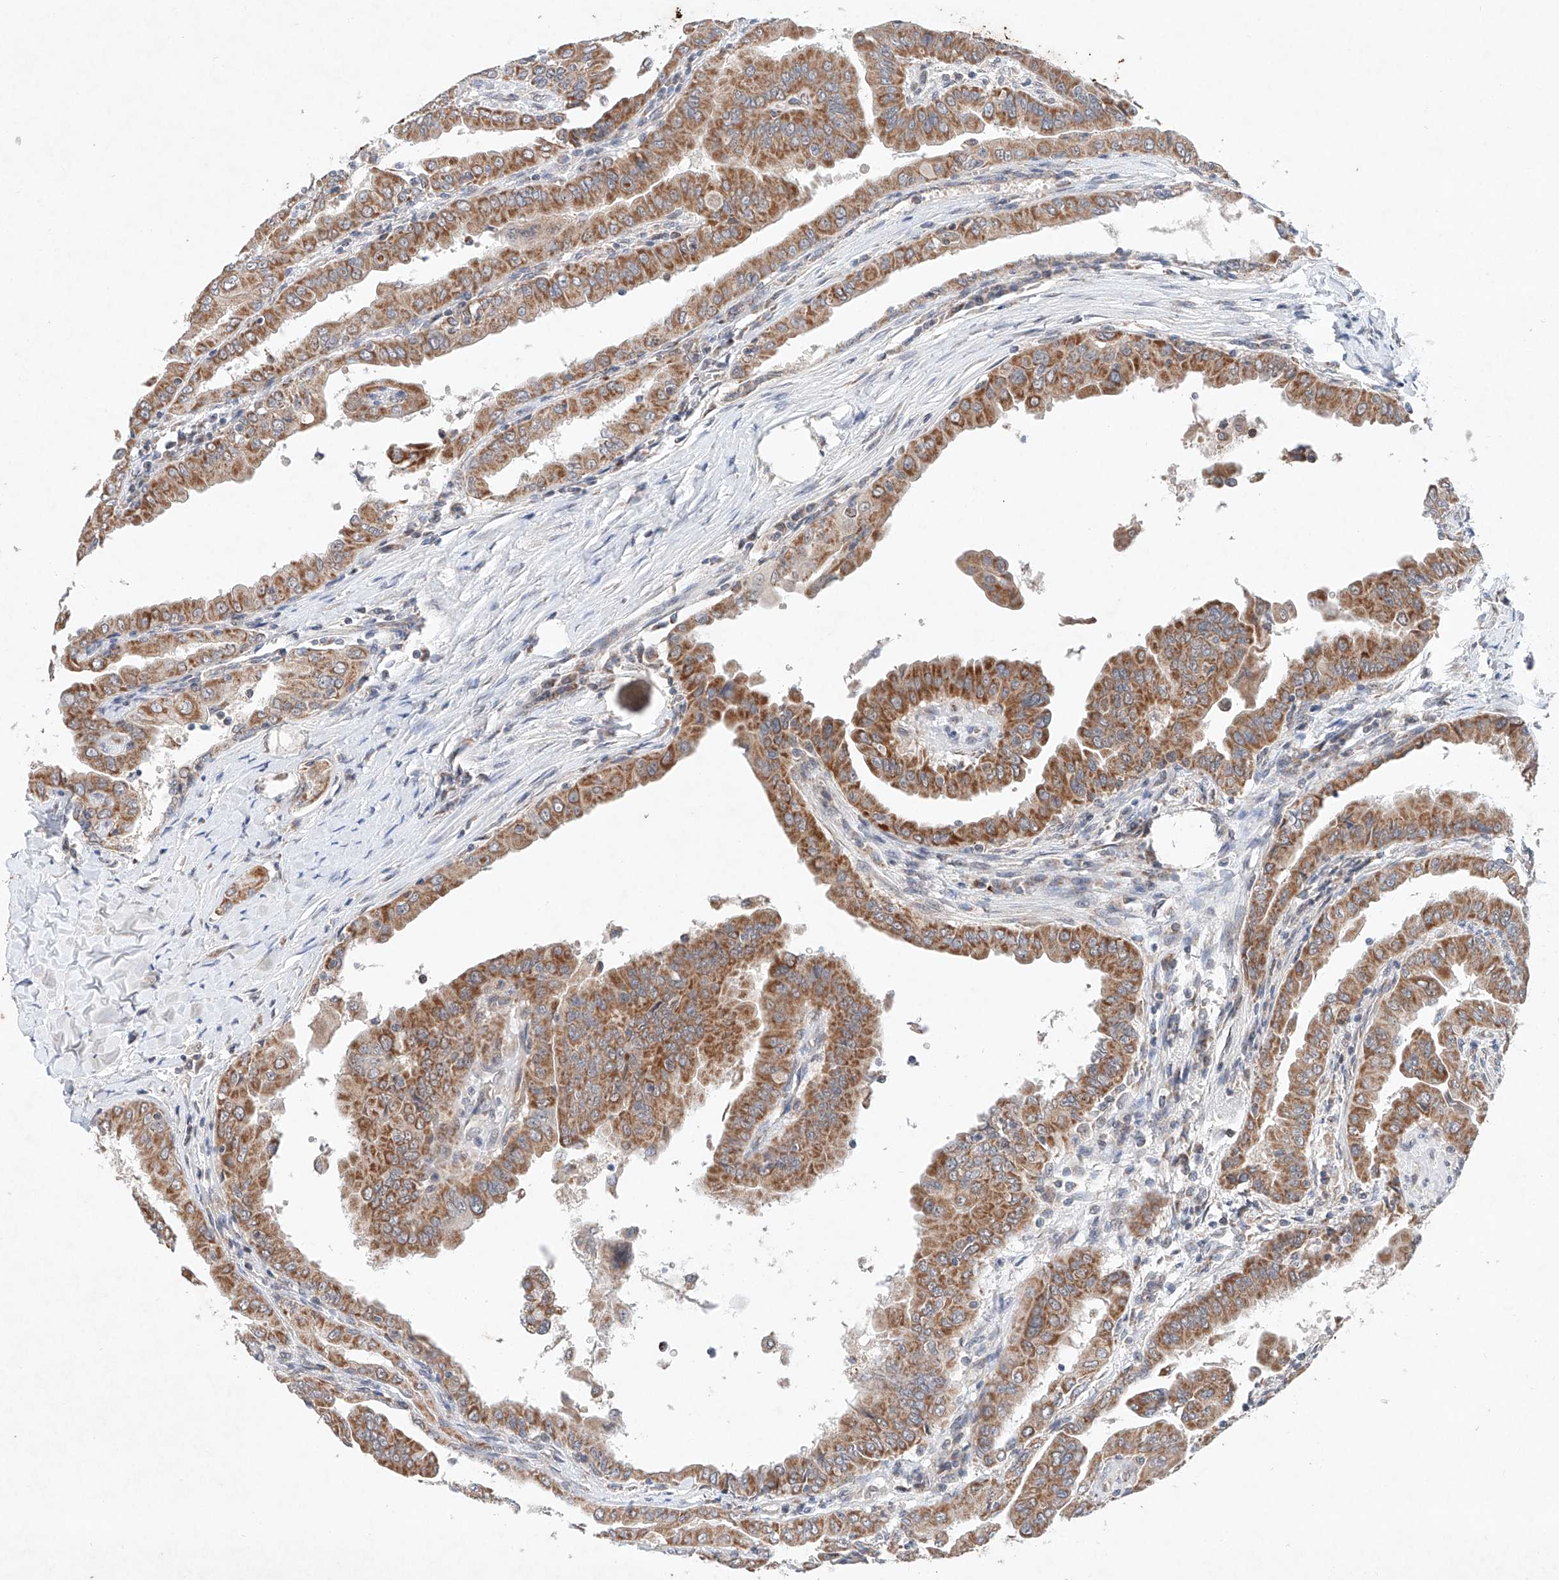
{"staining": {"intensity": "moderate", "quantity": ">75%", "location": "cytoplasmic/membranous"}, "tissue": "thyroid cancer", "cell_type": "Tumor cells", "image_type": "cancer", "snomed": [{"axis": "morphology", "description": "Papillary adenocarcinoma, NOS"}, {"axis": "topography", "description": "Thyroid gland"}], "caption": "Immunohistochemistry (IHC) of human papillary adenocarcinoma (thyroid) reveals medium levels of moderate cytoplasmic/membranous expression in about >75% of tumor cells.", "gene": "FASTK", "patient": {"sex": "male", "age": 33}}